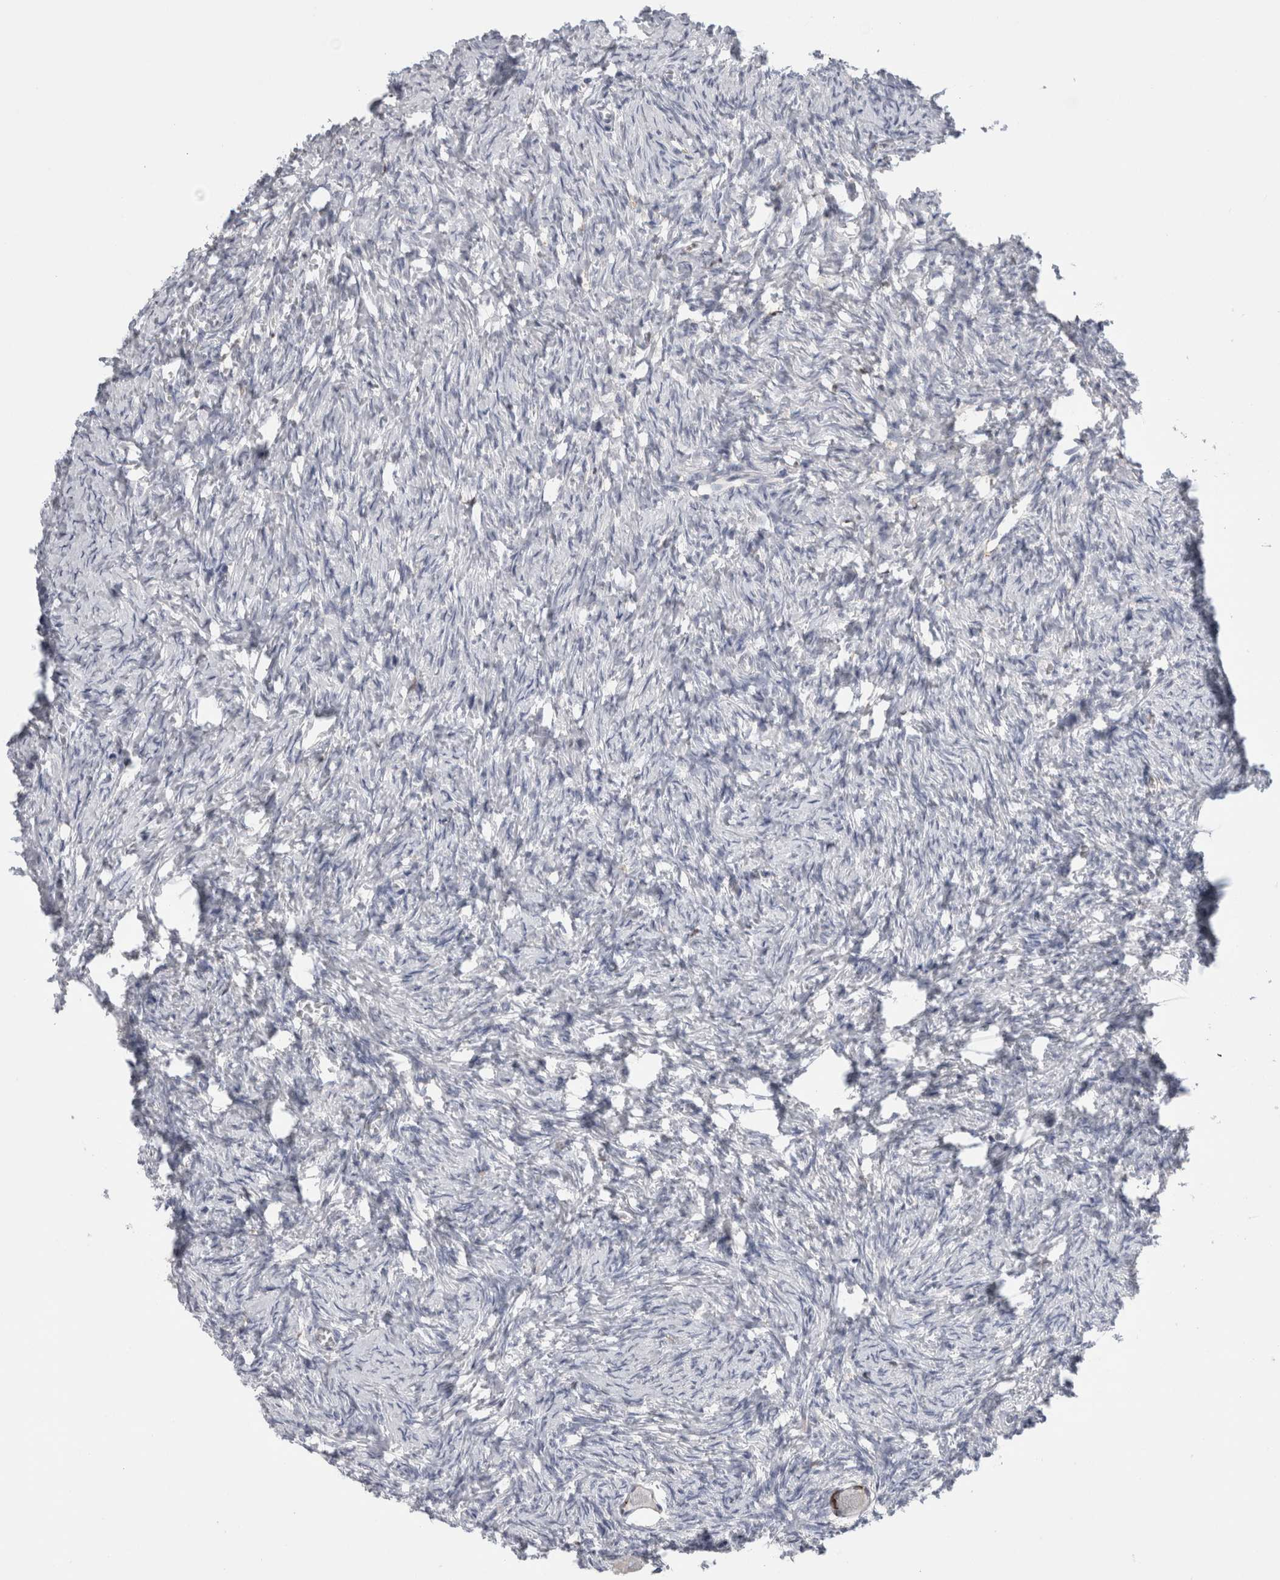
{"staining": {"intensity": "negative", "quantity": "none", "location": "none"}, "tissue": "ovary", "cell_type": "Follicle cells", "image_type": "normal", "snomed": [{"axis": "morphology", "description": "Normal tissue, NOS"}, {"axis": "topography", "description": "Ovary"}], "caption": "Follicle cells show no significant expression in normal ovary. (Stains: DAB IHC with hematoxylin counter stain, Microscopy: brightfield microscopy at high magnification).", "gene": "SLC20A2", "patient": {"sex": "female", "age": 27}}